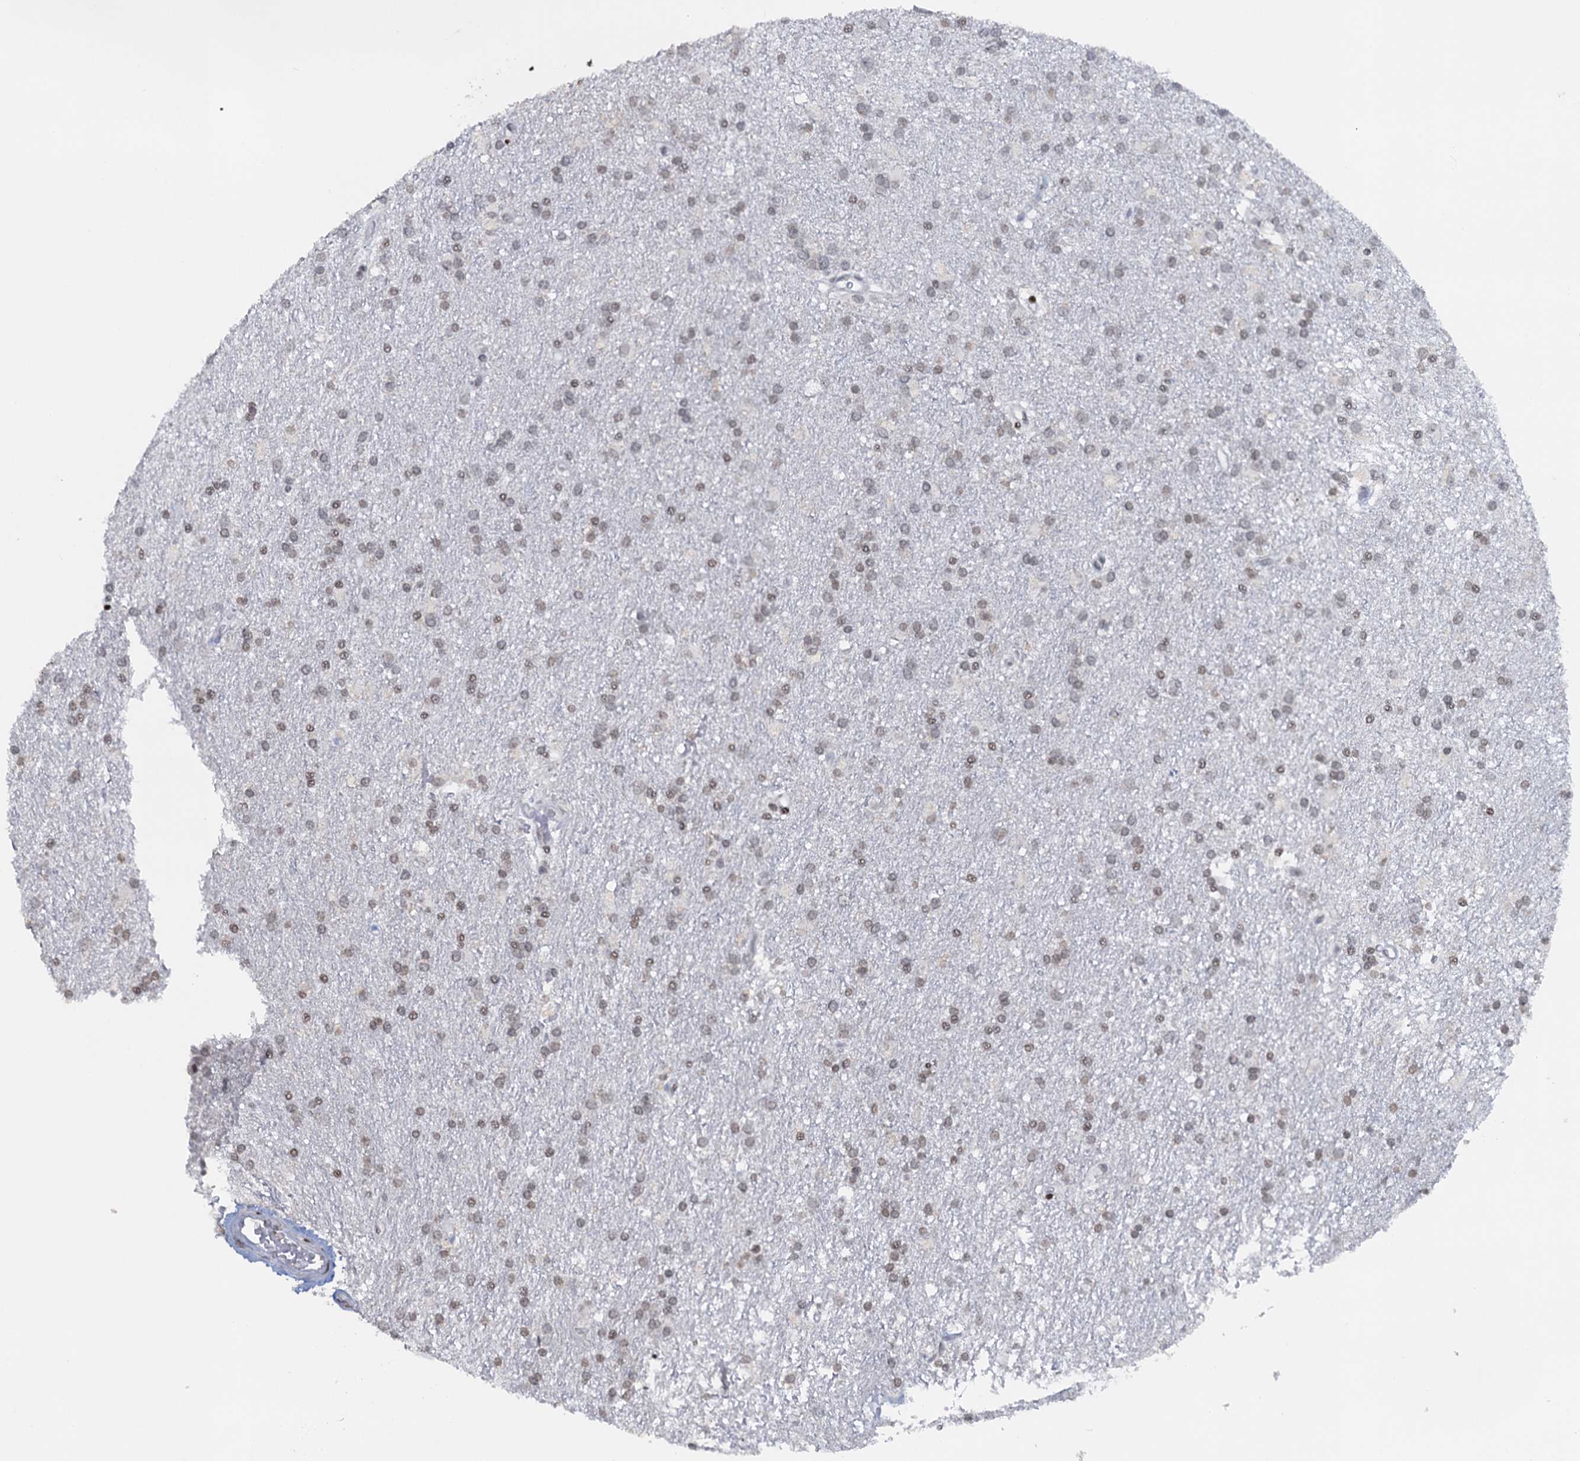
{"staining": {"intensity": "negative", "quantity": "none", "location": "none"}, "tissue": "glioma", "cell_type": "Tumor cells", "image_type": "cancer", "snomed": [{"axis": "morphology", "description": "Glioma, malignant, High grade"}, {"axis": "topography", "description": "Brain"}], "caption": "Glioma was stained to show a protein in brown. There is no significant staining in tumor cells.", "gene": "FYB1", "patient": {"sex": "male", "age": 77}}